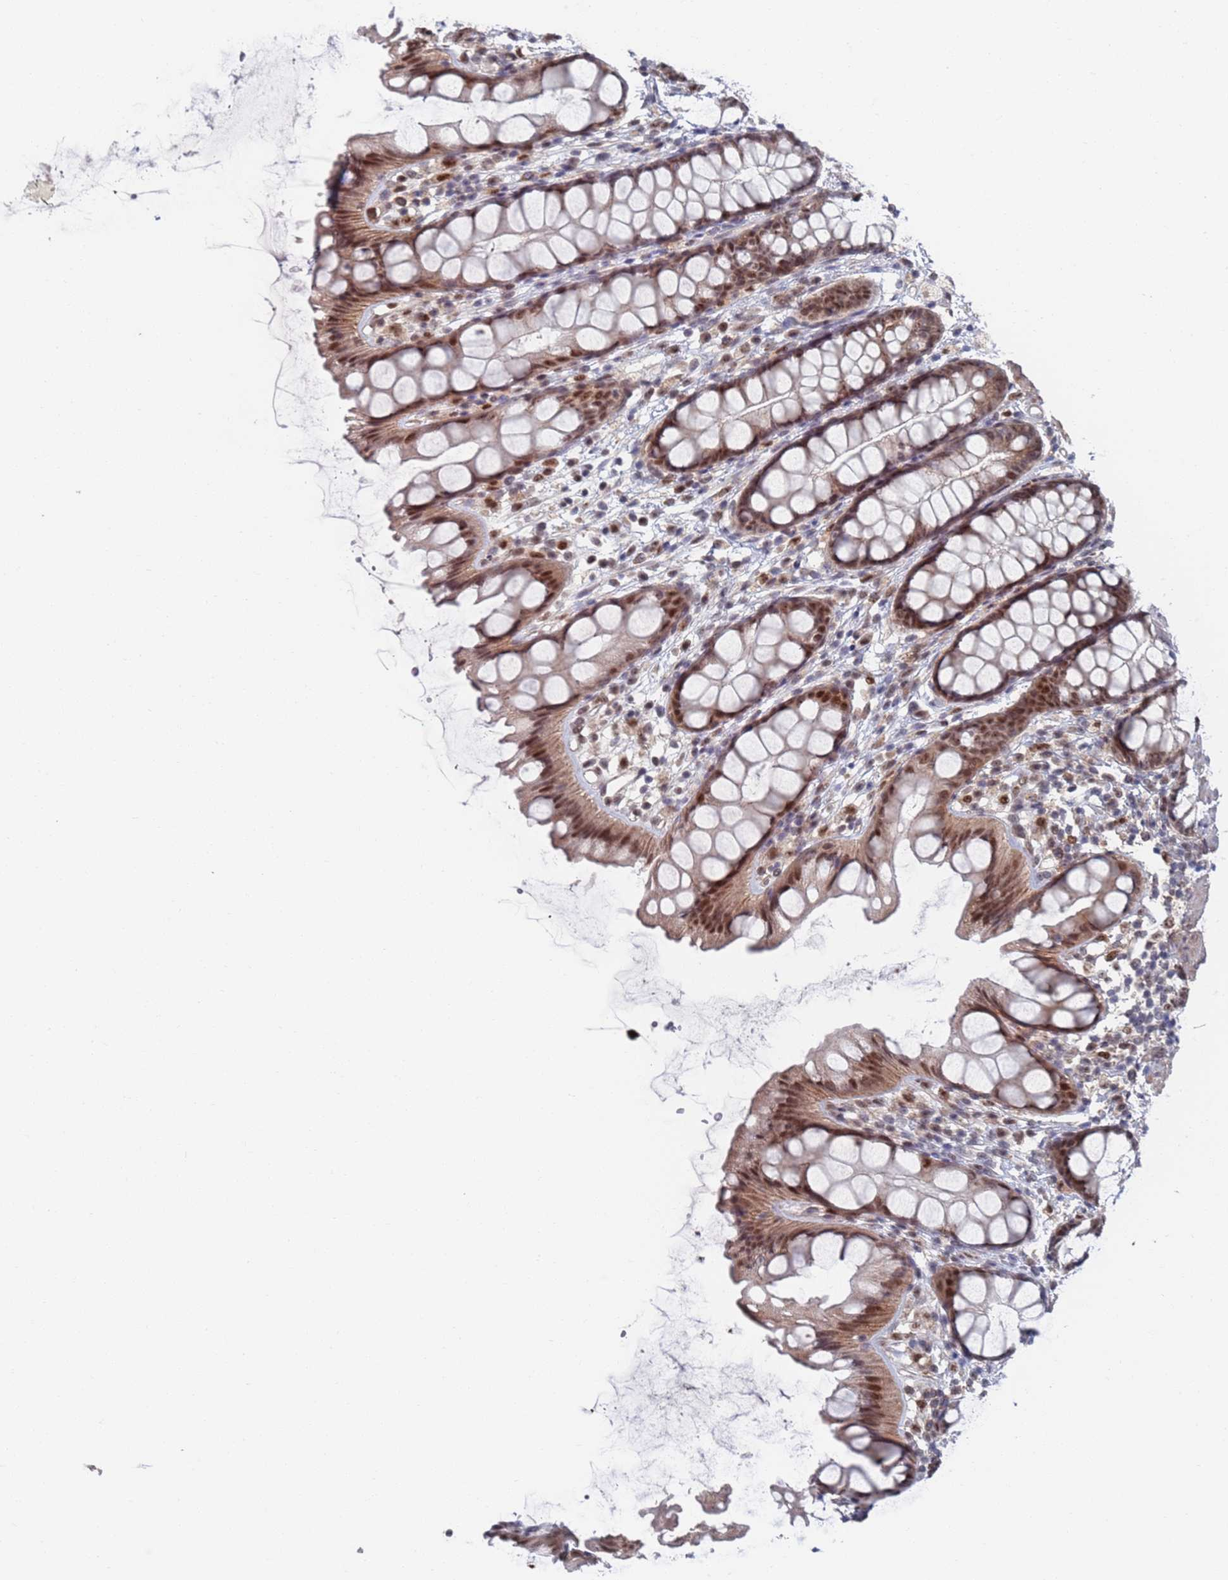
{"staining": {"intensity": "moderate", "quantity": ">75%", "location": "cytoplasmic/membranous,nuclear"}, "tissue": "rectum", "cell_type": "Glandular cells", "image_type": "normal", "snomed": [{"axis": "morphology", "description": "Normal tissue, NOS"}, {"axis": "topography", "description": "Rectum"}], "caption": "Human rectum stained with a brown dye demonstrates moderate cytoplasmic/membranous,nuclear positive staining in approximately >75% of glandular cells.", "gene": "RPP25", "patient": {"sex": "female", "age": 65}}